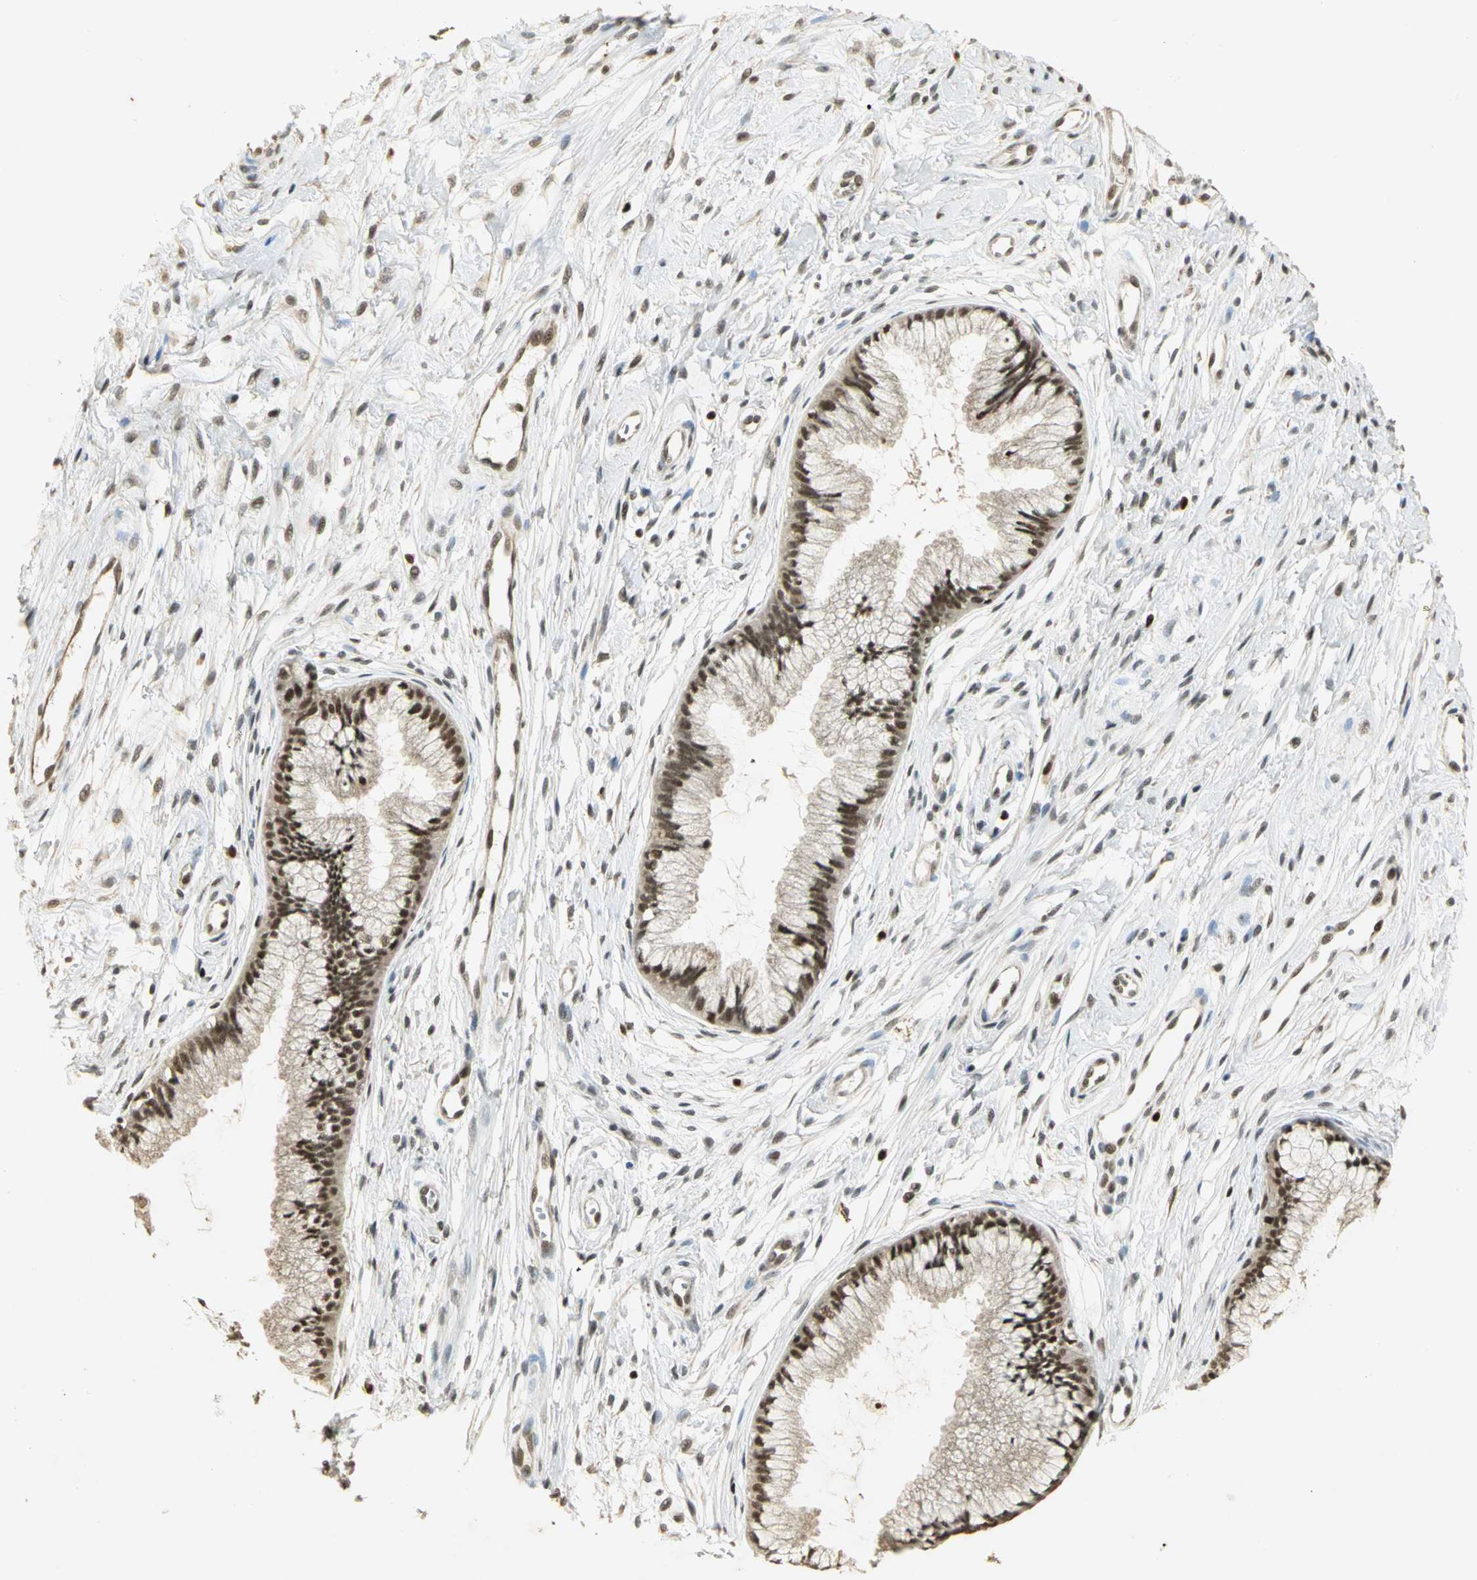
{"staining": {"intensity": "strong", "quantity": ">75%", "location": "nuclear"}, "tissue": "cervix", "cell_type": "Glandular cells", "image_type": "normal", "snomed": [{"axis": "morphology", "description": "Normal tissue, NOS"}, {"axis": "topography", "description": "Cervix"}], "caption": "The histopathology image displays immunohistochemical staining of unremarkable cervix. There is strong nuclear expression is appreciated in about >75% of glandular cells. The protein is stained brown, and the nuclei are stained in blue (DAB (3,3'-diaminobenzidine) IHC with brightfield microscopy, high magnification).", "gene": "ELF1", "patient": {"sex": "female", "age": 39}}